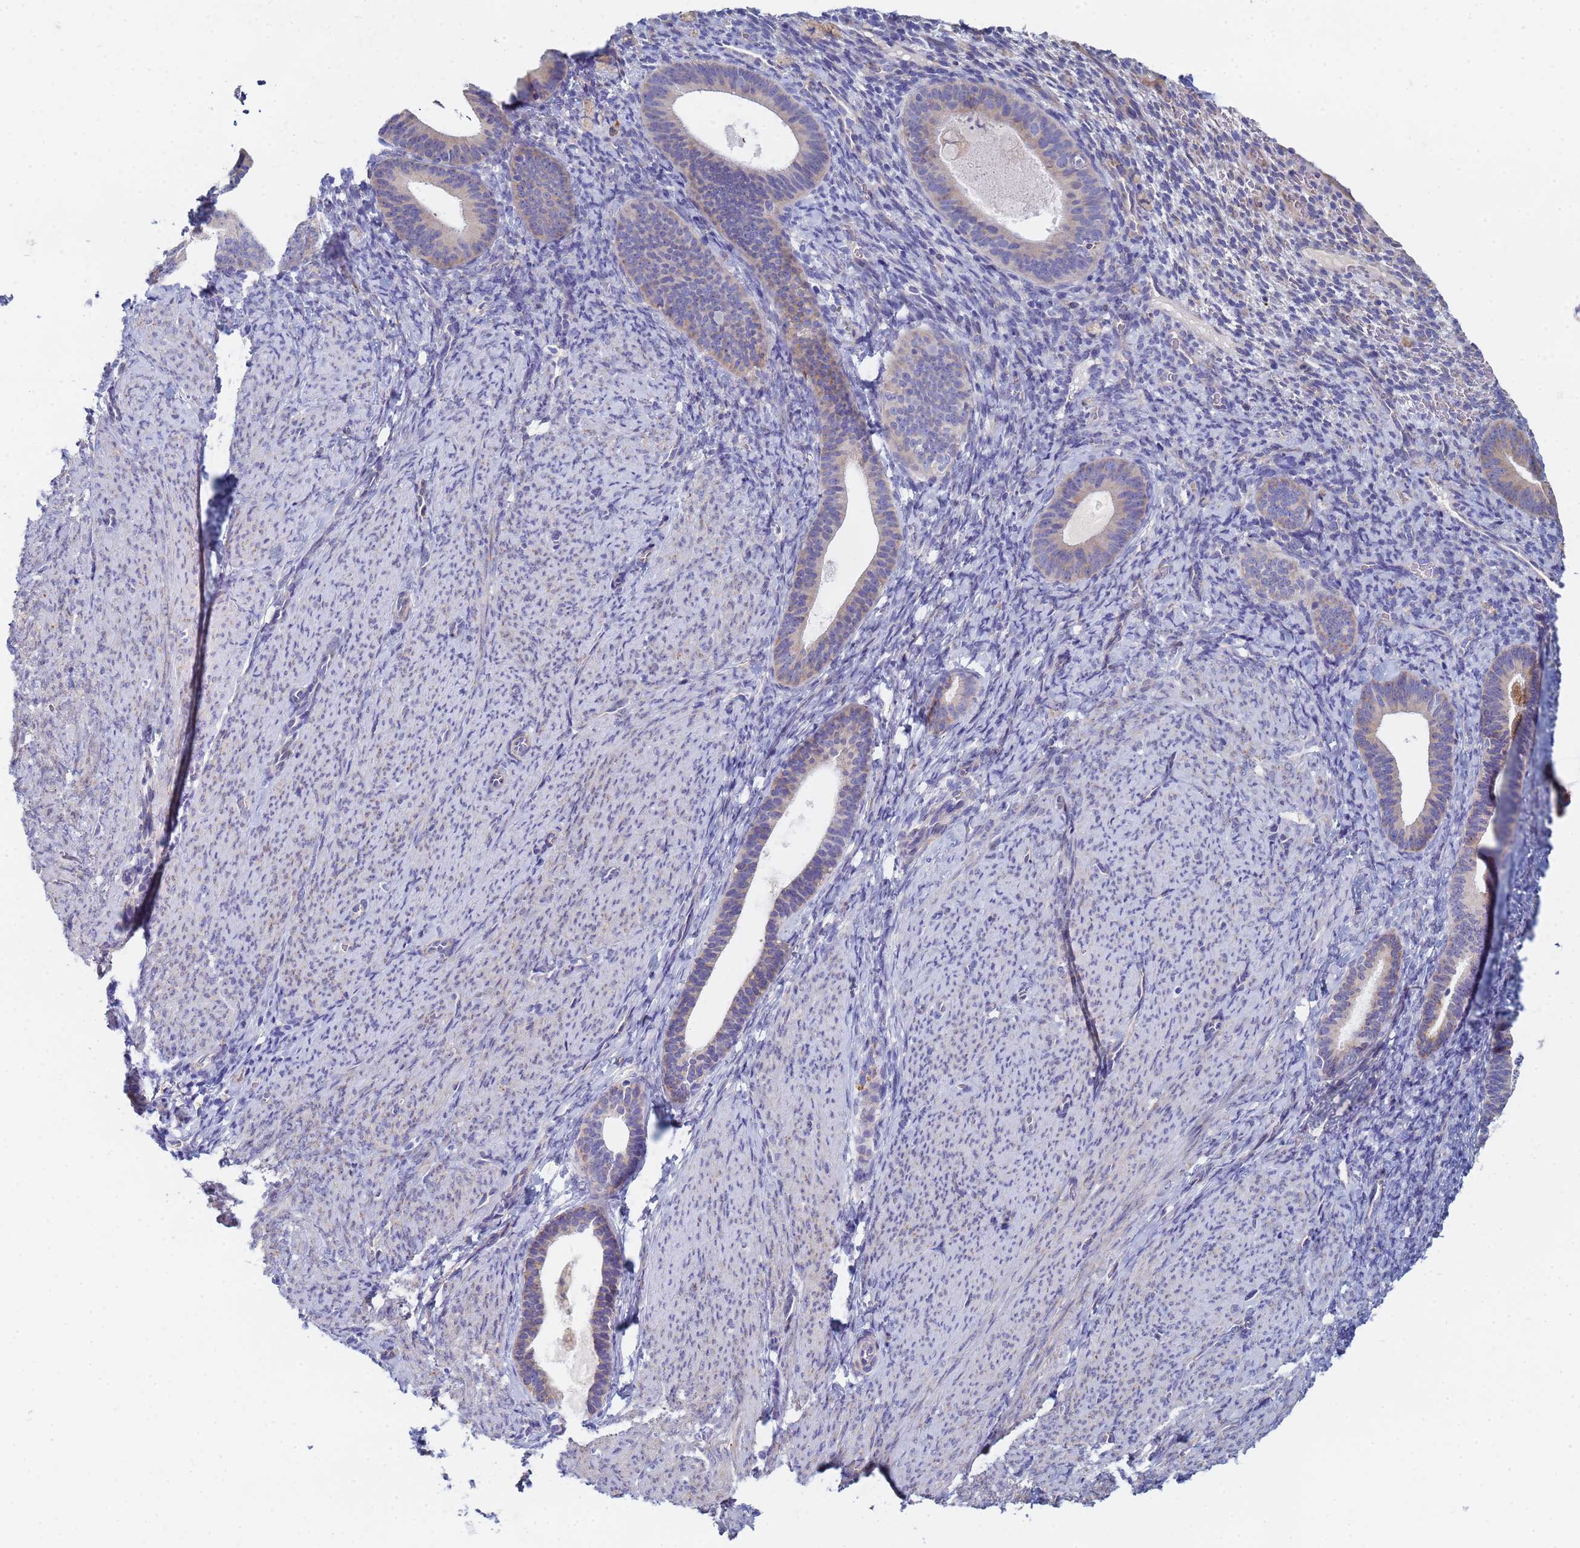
{"staining": {"intensity": "negative", "quantity": "none", "location": "none"}, "tissue": "endometrium", "cell_type": "Cells in endometrial stroma", "image_type": "normal", "snomed": [{"axis": "morphology", "description": "Normal tissue, NOS"}, {"axis": "topography", "description": "Endometrium"}], "caption": "This micrograph is of unremarkable endometrium stained with IHC to label a protein in brown with the nuclei are counter-stained blue. There is no expression in cells in endometrial stroma.", "gene": "GDAP2", "patient": {"sex": "female", "age": 65}}